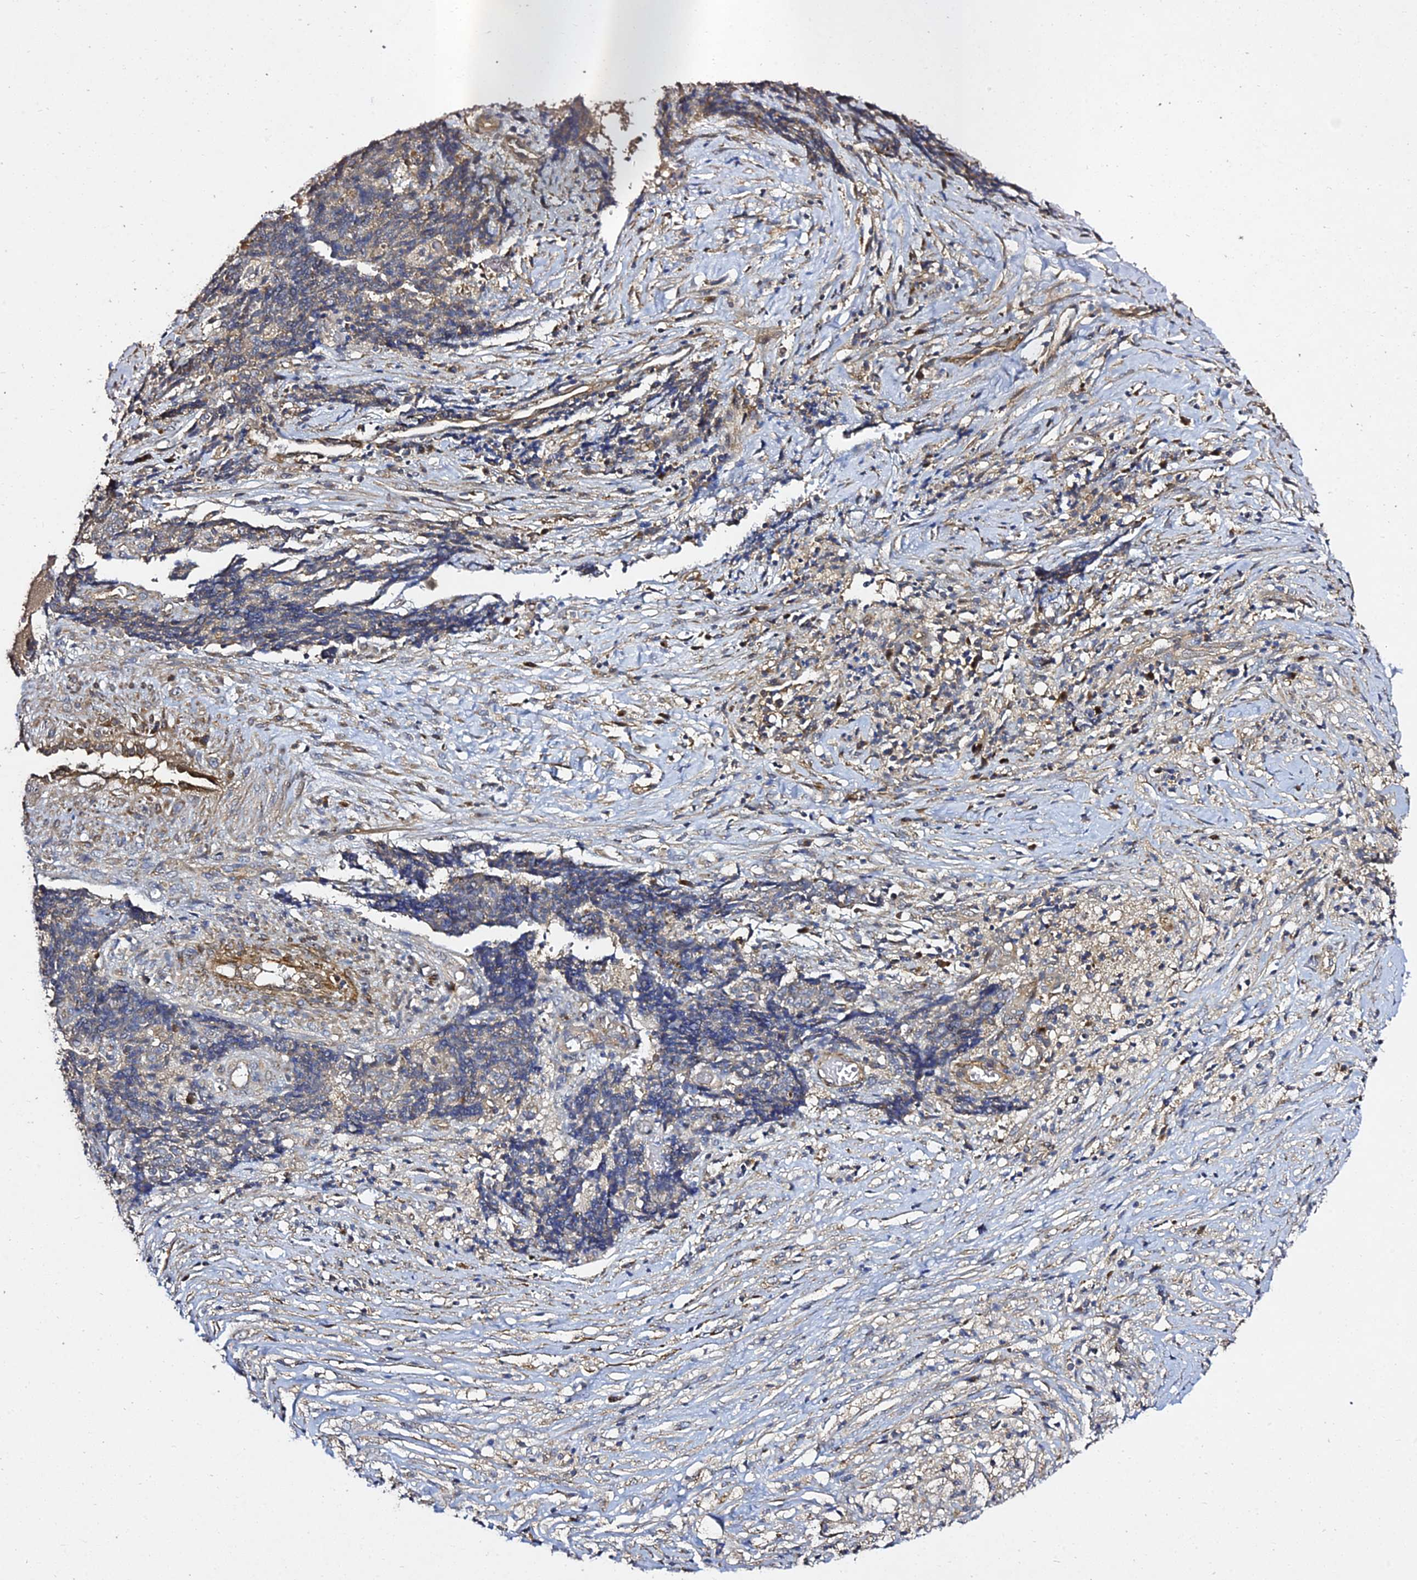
{"staining": {"intensity": "moderate", "quantity": "<25%", "location": "cytoplasmic/membranous"}, "tissue": "ovarian cancer", "cell_type": "Tumor cells", "image_type": "cancer", "snomed": [{"axis": "morphology", "description": "Carcinoma, endometroid"}, {"axis": "topography", "description": "Ovary"}], "caption": "A brown stain shows moderate cytoplasmic/membranous positivity of a protein in human ovarian endometroid carcinoma tumor cells.", "gene": "GRTP1", "patient": {"sex": "female", "age": 42}}